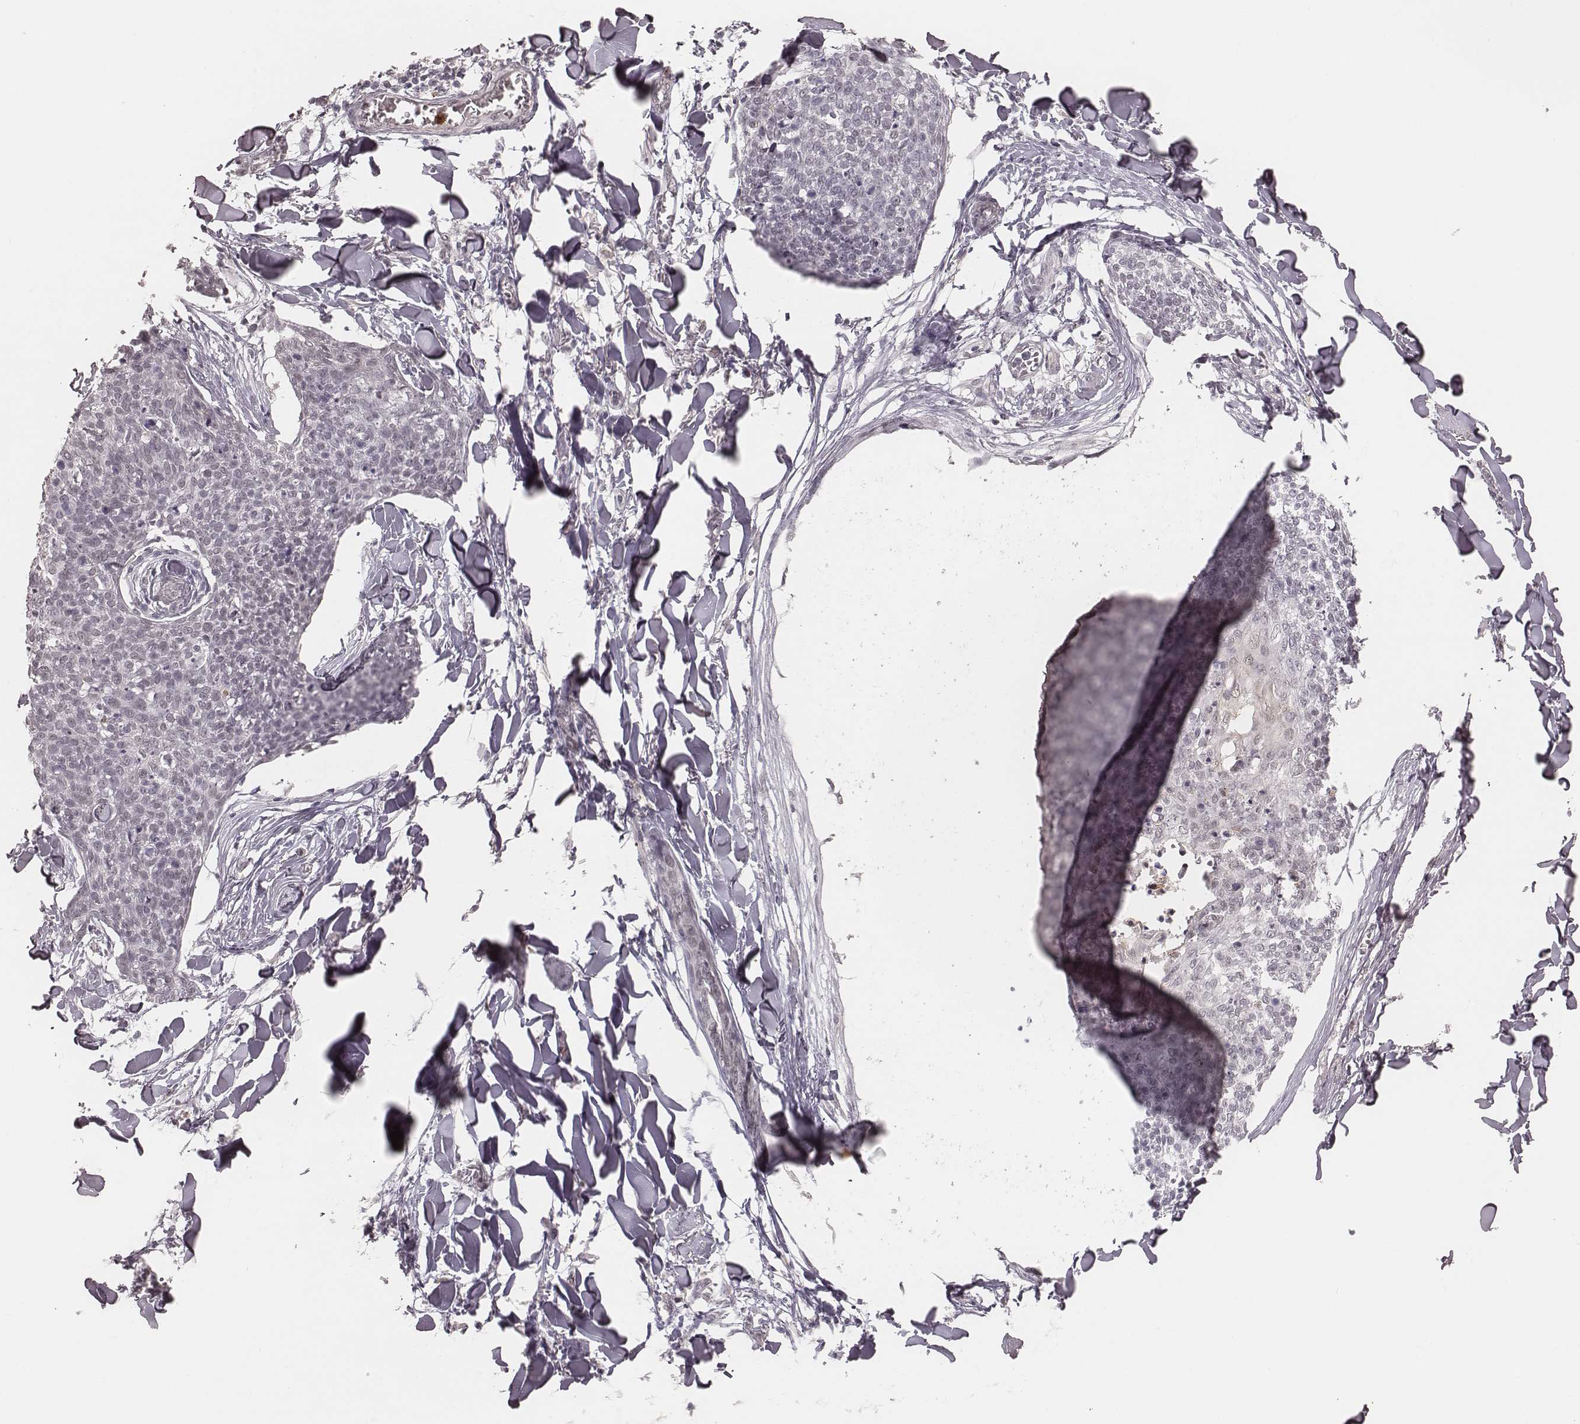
{"staining": {"intensity": "negative", "quantity": "none", "location": "none"}, "tissue": "skin cancer", "cell_type": "Tumor cells", "image_type": "cancer", "snomed": [{"axis": "morphology", "description": "Squamous cell carcinoma, NOS"}, {"axis": "topography", "description": "Skin"}, {"axis": "topography", "description": "Vulva"}], "caption": "High magnification brightfield microscopy of squamous cell carcinoma (skin) stained with DAB (brown) and counterstained with hematoxylin (blue): tumor cells show no significant expression. (Stains: DAB (3,3'-diaminobenzidine) immunohistochemistry (IHC) with hematoxylin counter stain, Microscopy: brightfield microscopy at high magnification).", "gene": "KITLG", "patient": {"sex": "female", "age": 75}}